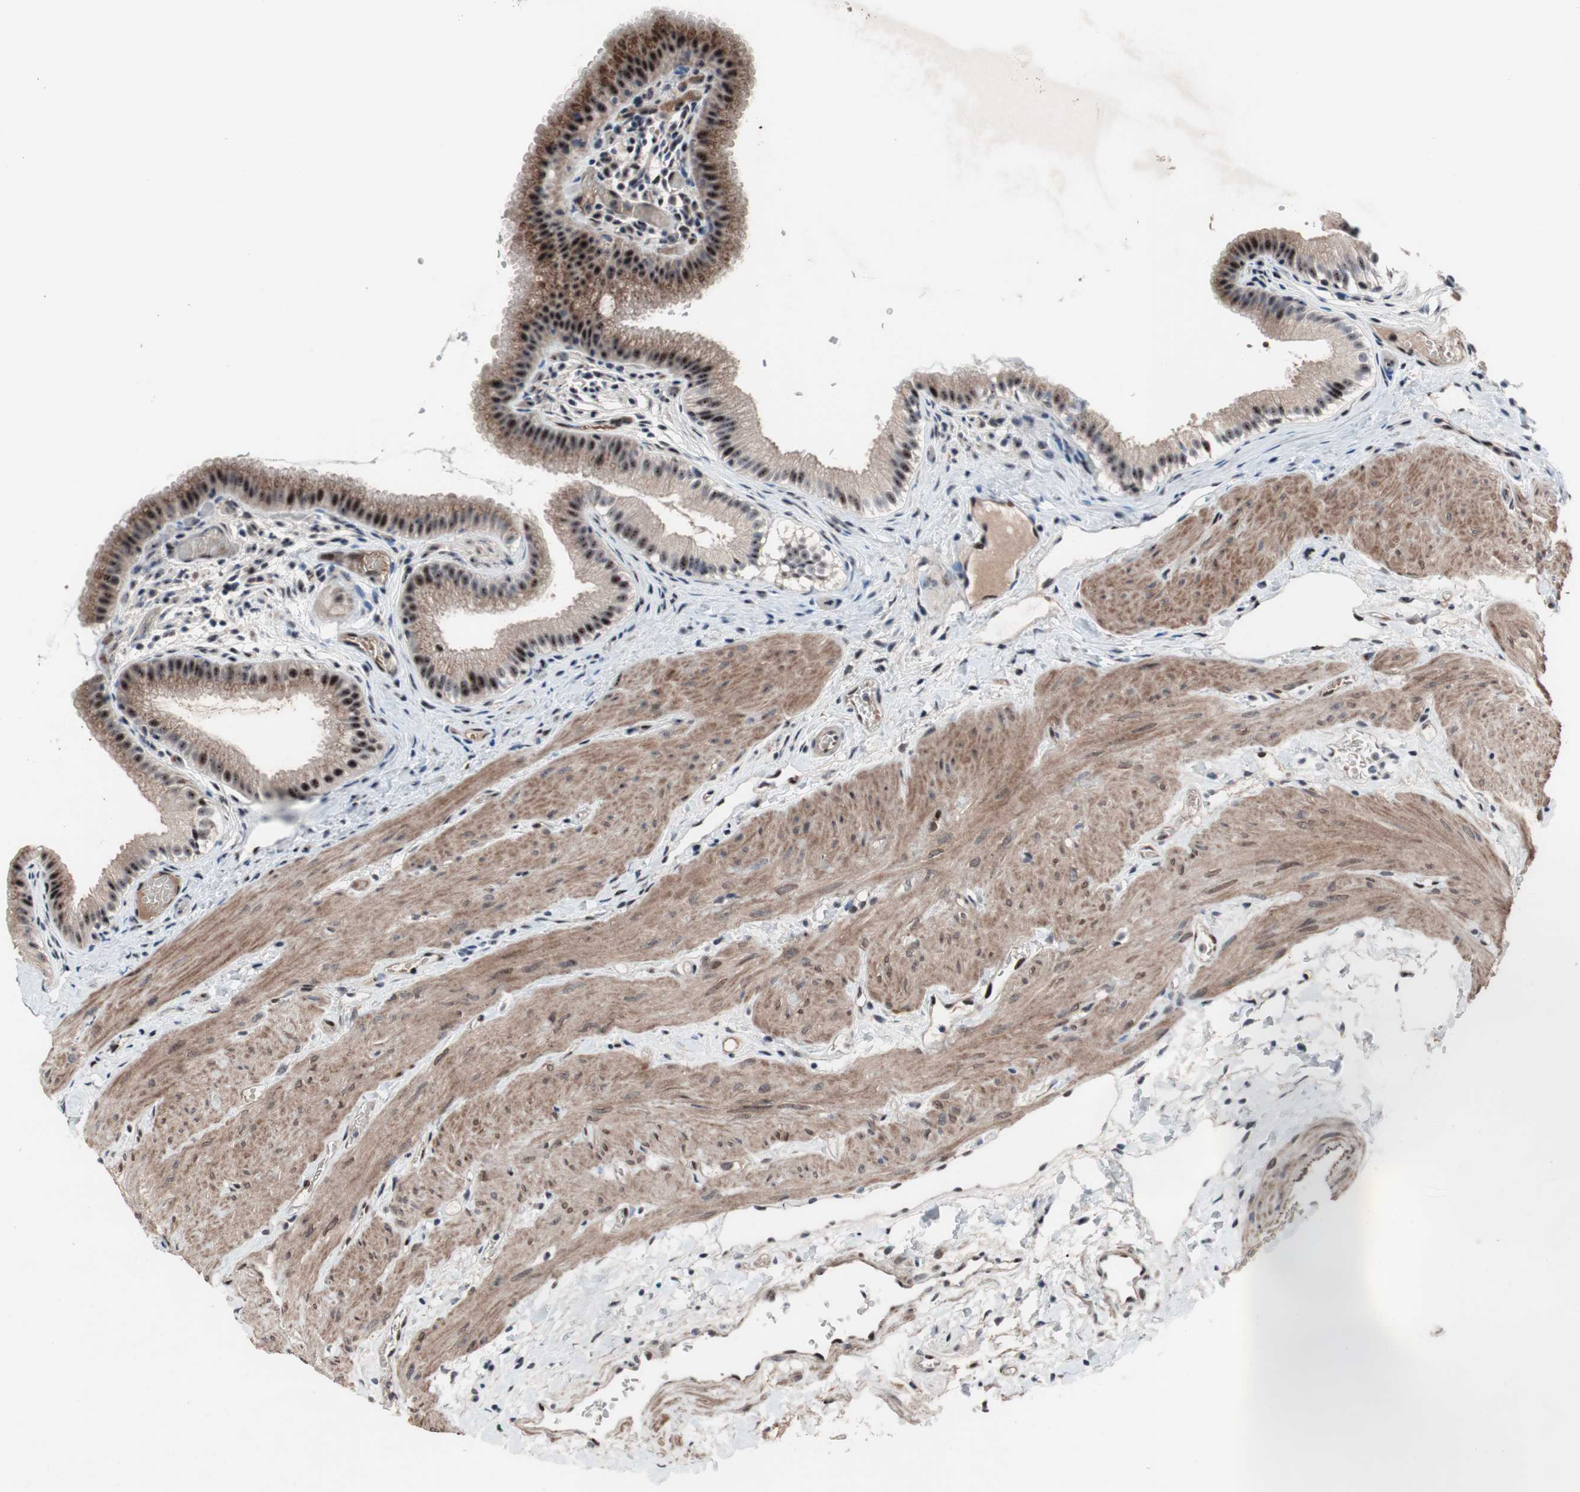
{"staining": {"intensity": "moderate", "quantity": ">75%", "location": "cytoplasmic/membranous,nuclear"}, "tissue": "gallbladder", "cell_type": "Glandular cells", "image_type": "normal", "snomed": [{"axis": "morphology", "description": "Normal tissue, NOS"}, {"axis": "topography", "description": "Gallbladder"}], "caption": "This histopathology image exhibits benign gallbladder stained with immunohistochemistry (IHC) to label a protein in brown. The cytoplasmic/membranous,nuclear of glandular cells show moderate positivity for the protein. Nuclei are counter-stained blue.", "gene": "PINX1", "patient": {"sex": "female", "age": 26}}